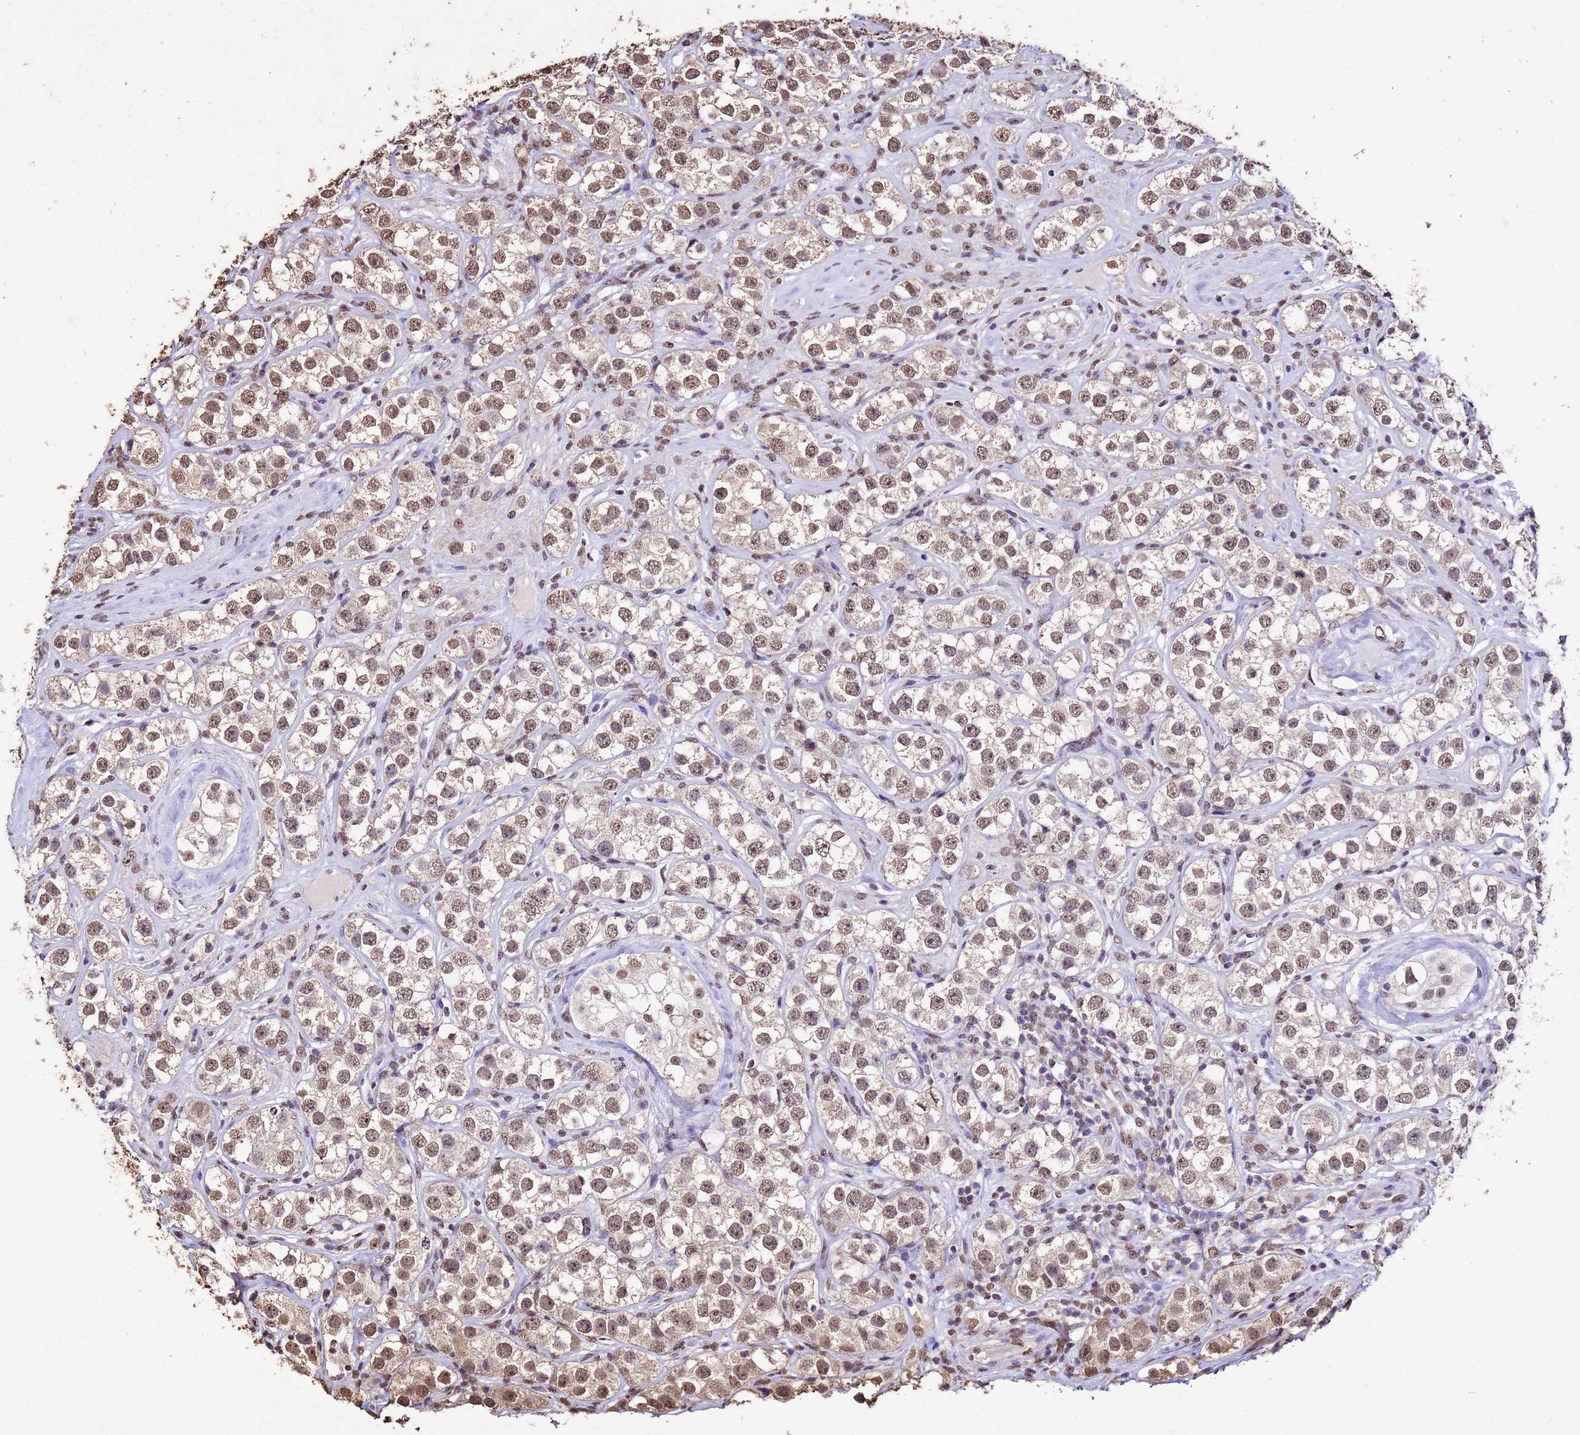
{"staining": {"intensity": "moderate", "quantity": ">75%", "location": "nuclear"}, "tissue": "testis cancer", "cell_type": "Tumor cells", "image_type": "cancer", "snomed": [{"axis": "morphology", "description": "Seminoma, NOS"}, {"axis": "topography", "description": "Testis"}], "caption": "IHC photomicrograph of neoplastic tissue: seminoma (testis) stained using immunohistochemistry (IHC) shows medium levels of moderate protein expression localized specifically in the nuclear of tumor cells, appearing as a nuclear brown color.", "gene": "MYOCD", "patient": {"sex": "male", "age": 28}}